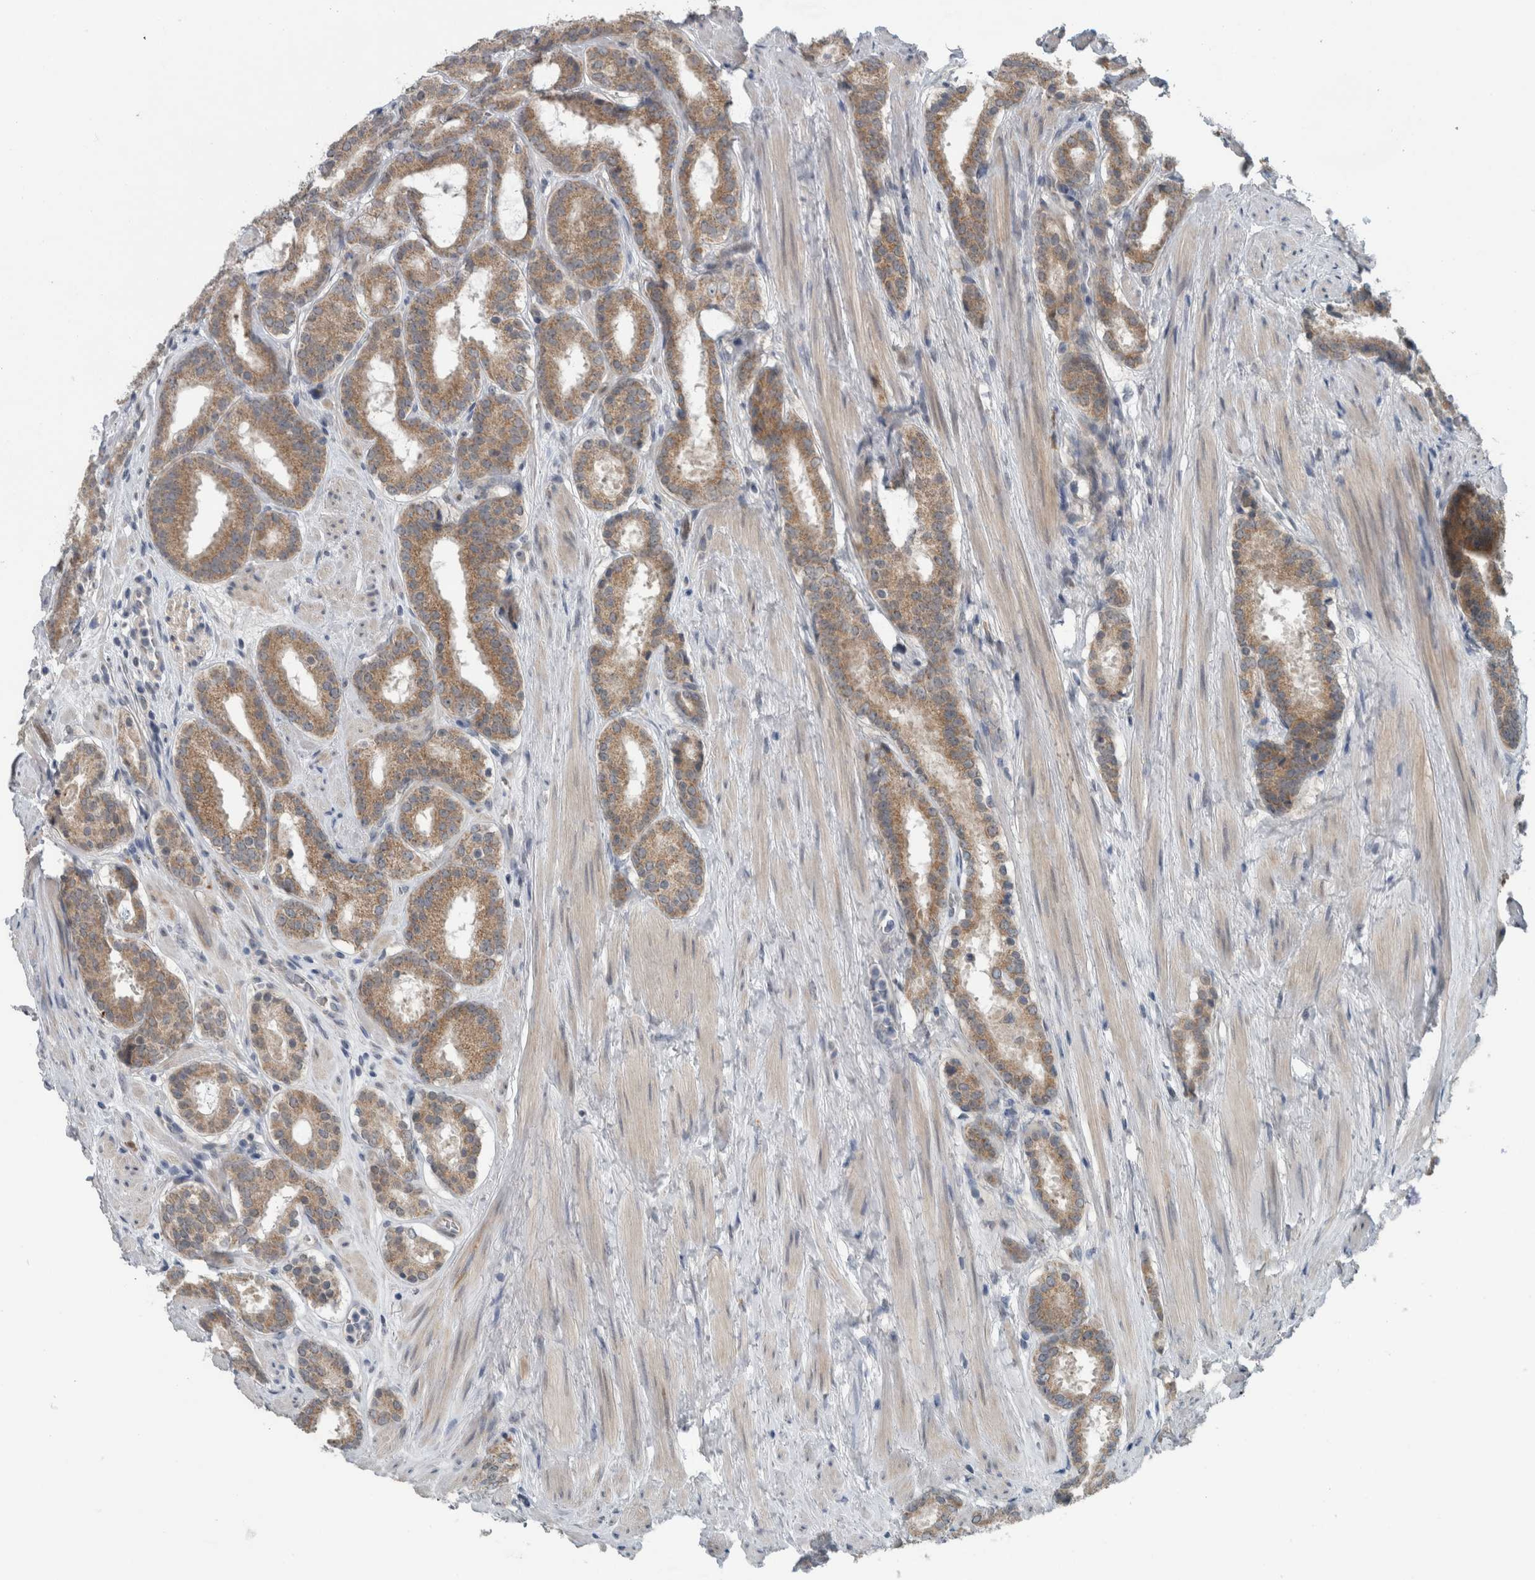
{"staining": {"intensity": "moderate", "quantity": "25%-75%", "location": "cytoplasmic/membranous"}, "tissue": "prostate cancer", "cell_type": "Tumor cells", "image_type": "cancer", "snomed": [{"axis": "morphology", "description": "Adenocarcinoma, Low grade"}, {"axis": "topography", "description": "Prostate"}], "caption": "A high-resolution histopathology image shows immunohistochemistry (IHC) staining of prostate low-grade adenocarcinoma, which displays moderate cytoplasmic/membranous positivity in about 25%-75% of tumor cells. (brown staining indicates protein expression, while blue staining denotes nuclei).", "gene": "GBA2", "patient": {"sex": "male", "age": 69}}